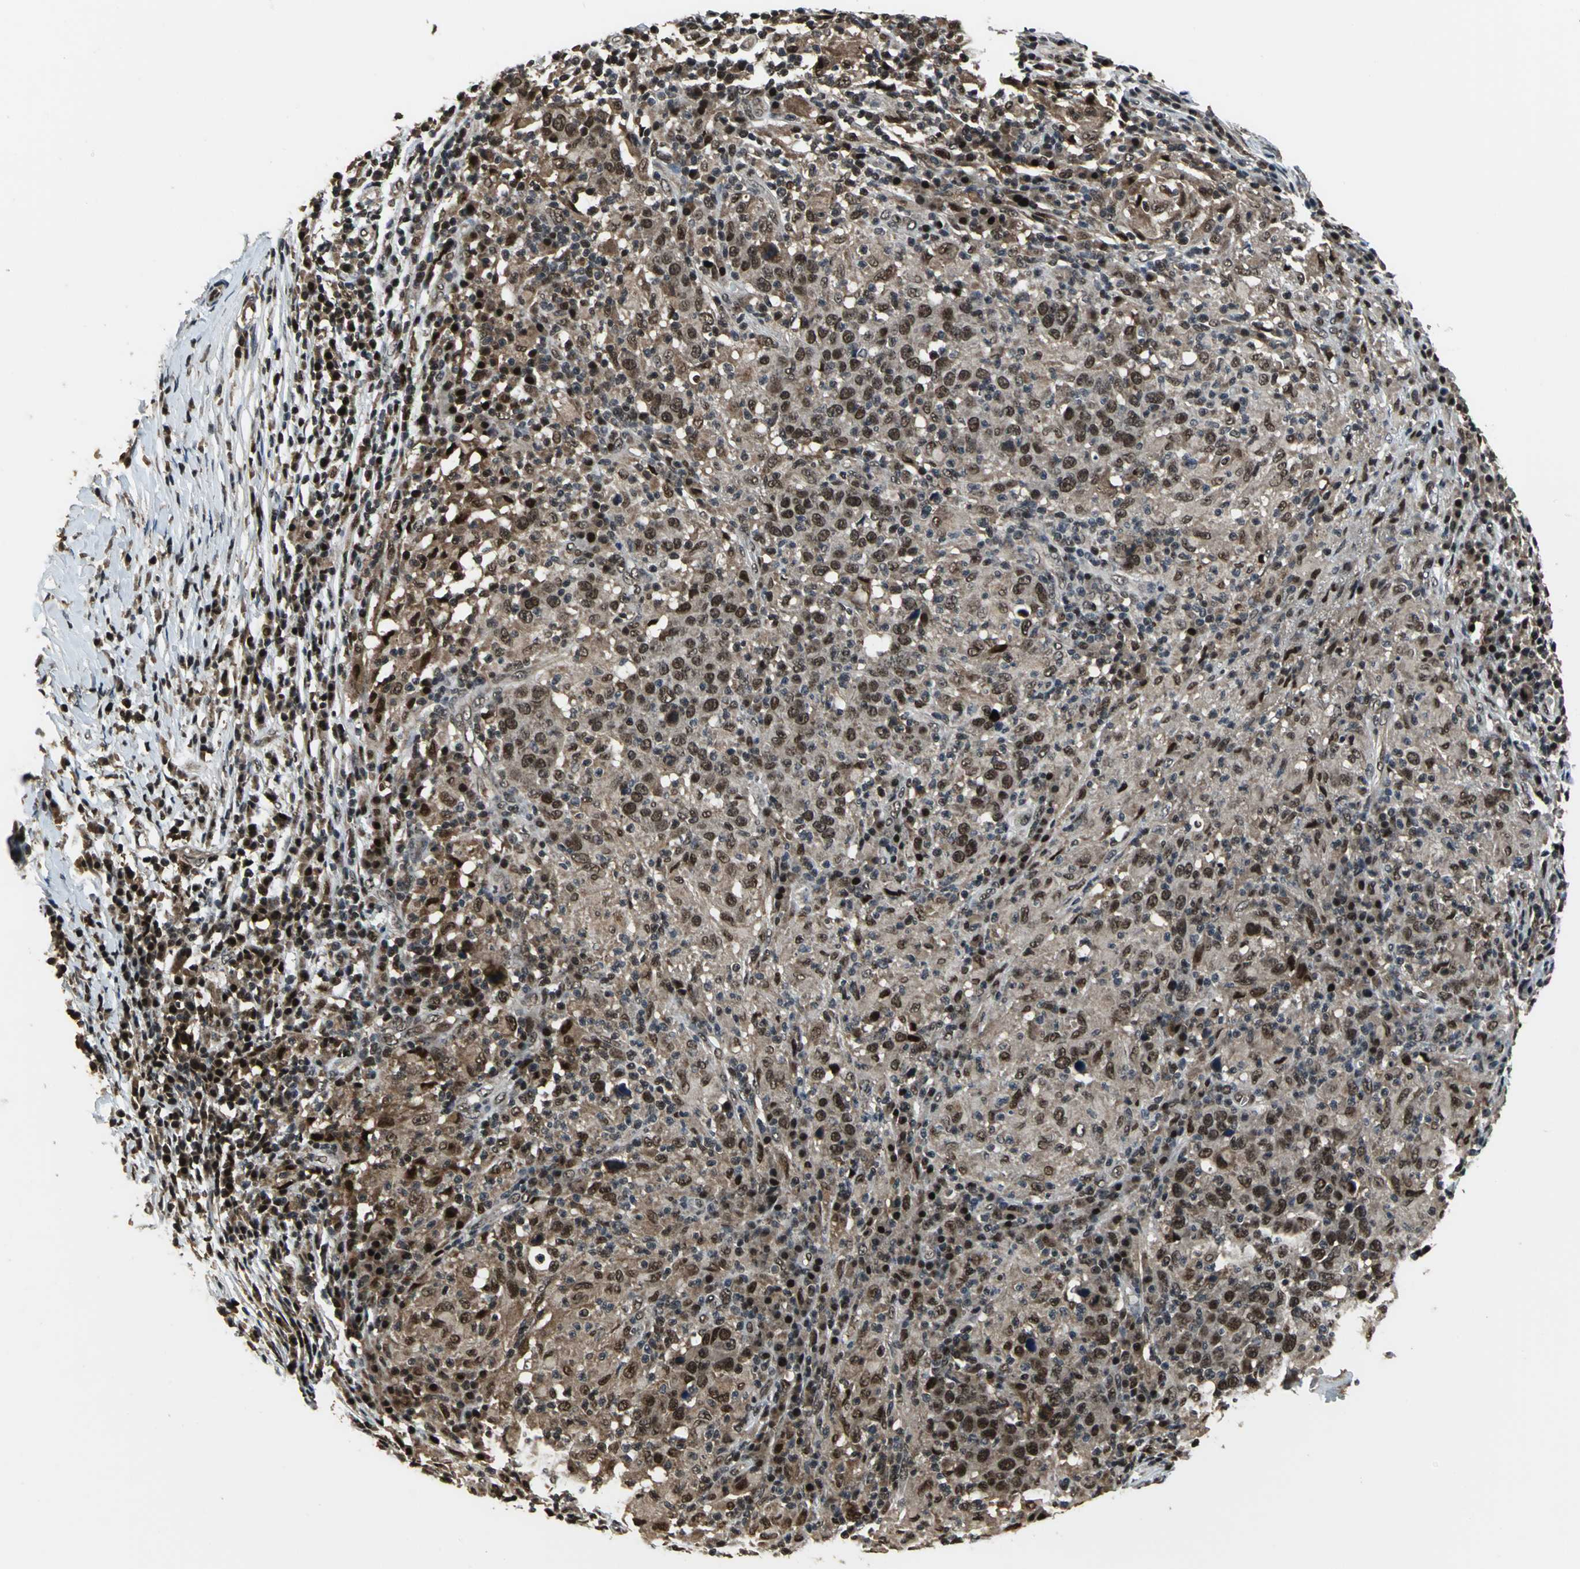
{"staining": {"intensity": "moderate", "quantity": ">75%", "location": "nuclear"}, "tissue": "head and neck cancer", "cell_type": "Tumor cells", "image_type": "cancer", "snomed": [{"axis": "morphology", "description": "Adenocarcinoma, NOS"}, {"axis": "topography", "description": "Salivary gland"}, {"axis": "topography", "description": "Head-Neck"}], "caption": "Moderate nuclear expression for a protein is appreciated in approximately >75% of tumor cells of head and neck adenocarcinoma using immunohistochemistry.", "gene": "MIS18BP1", "patient": {"sex": "female", "age": 65}}